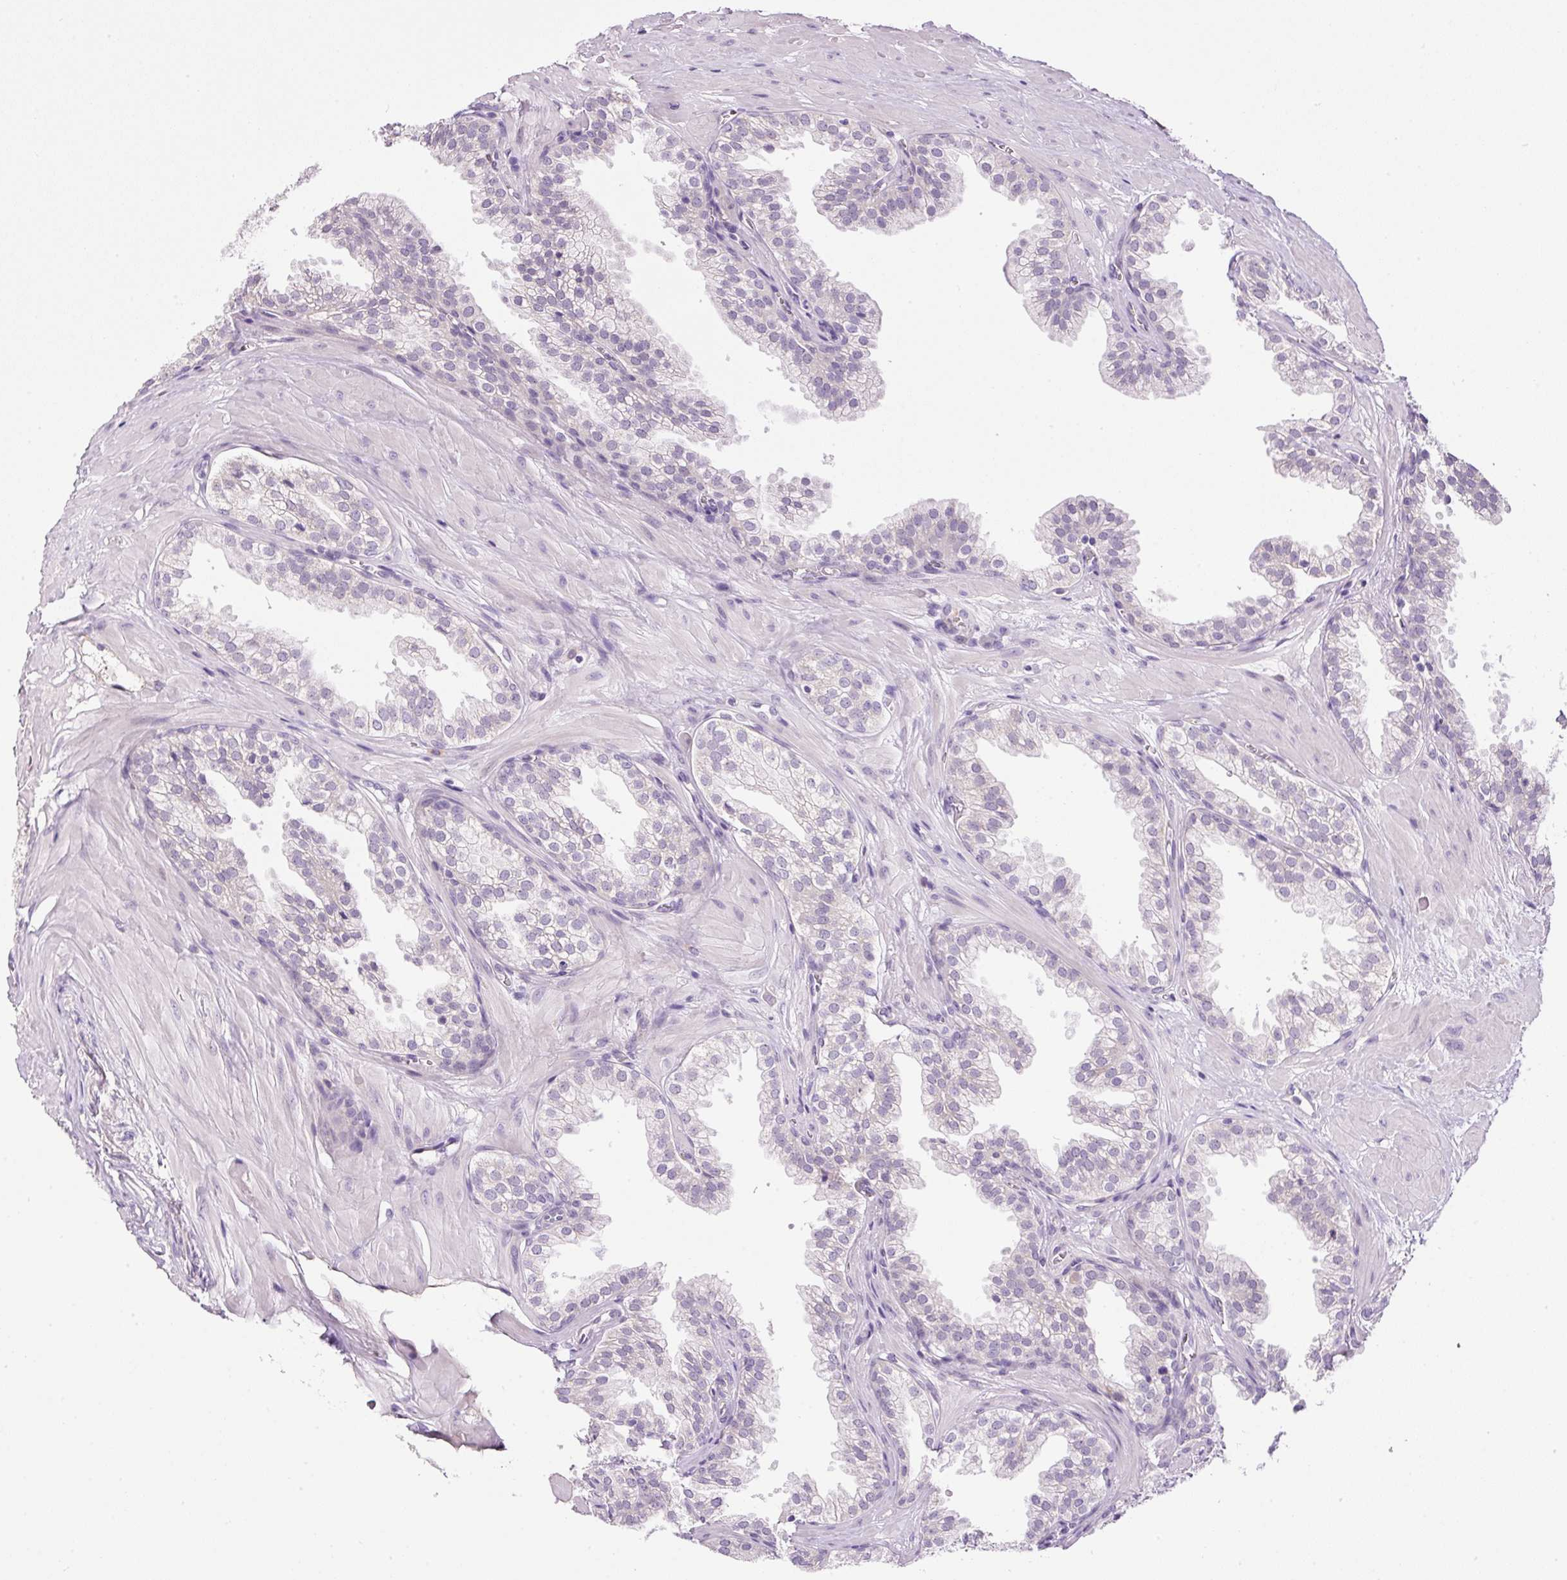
{"staining": {"intensity": "moderate", "quantity": "<25%", "location": "nuclear"}, "tissue": "prostate", "cell_type": "Glandular cells", "image_type": "normal", "snomed": [{"axis": "morphology", "description": "Normal tissue, NOS"}, {"axis": "topography", "description": "Prostate"}, {"axis": "topography", "description": "Peripheral nerve tissue"}], "caption": "Protein expression analysis of normal human prostate reveals moderate nuclear staining in approximately <25% of glandular cells. Using DAB (brown) and hematoxylin (blue) stains, captured at high magnification using brightfield microscopy.", "gene": "KPNA2", "patient": {"sex": "male", "age": 55}}